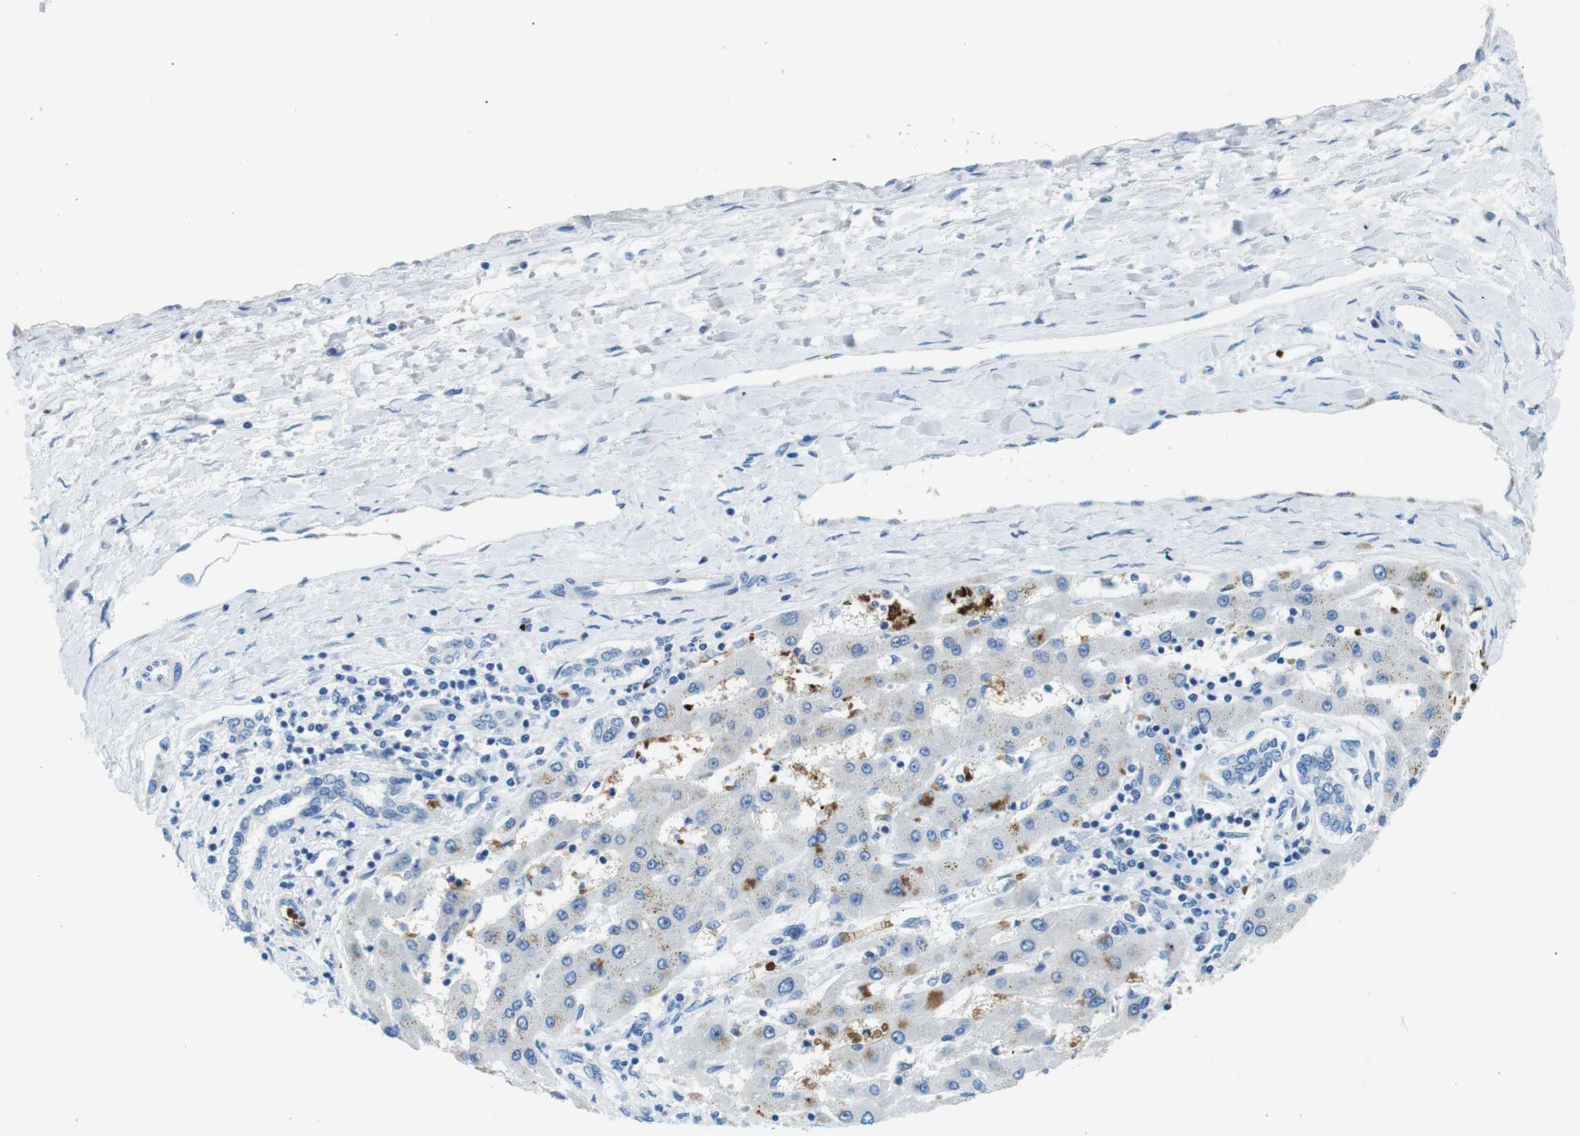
{"staining": {"intensity": "negative", "quantity": "none", "location": "none"}, "tissue": "liver cancer", "cell_type": "Tumor cells", "image_type": "cancer", "snomed": [{"axis": "morphology", "description": "Carcinoma, Hepatocellular, NOS"}, {"axis": "topography", "description": "Liver"}], "caption": "Protein analysis of liver hepatocellular carcinoma displays no significant staining in tumor cells. The staining was performed using DAB to visualize the protein expression in brown, while the nuclei were stained in blue with hematoxylin (Magnification: 20x).", "gene": "TFAP2C", "patient": {"sex": "female", "age": 61}}